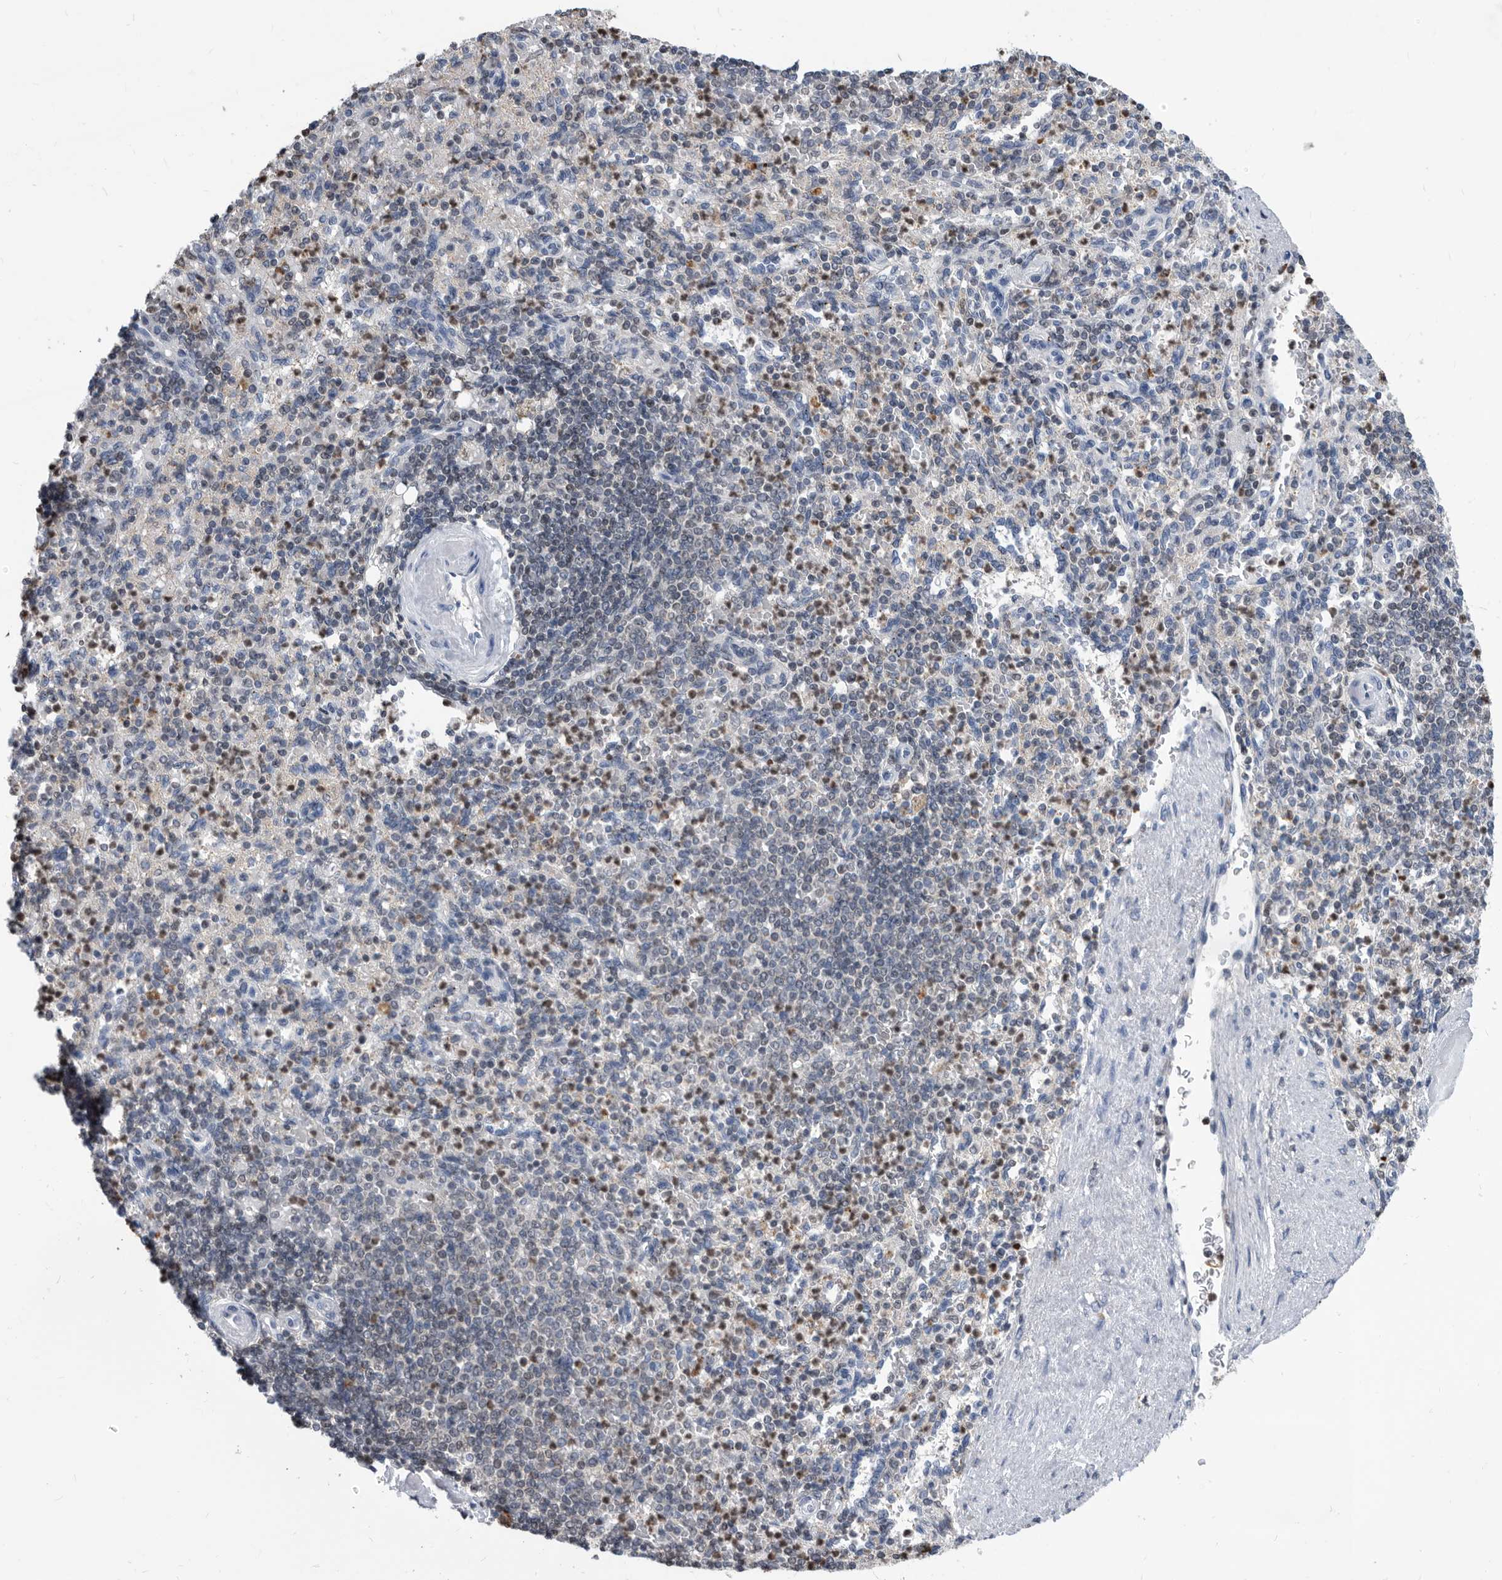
{"staining": {"intensity": "negative", "quantity": "none", "location": "none"}, "tissue": "spleen", "cell_type": "Cells in red pulp", "image_type": "normal", "snomed": [{"axis": "morphology", "description": "Normal tissue, NOS"}, {"axis": "topography", "description": "Spleen"}], "caption": "Cells in red pulp are negative for brown protein staining in benign spleen. The staining is performed using DAB (3,3'-diaminobenzidine) brown chromogen with nuclei counter-stained in using hematoxylin.", "gene": "TSTD1", "patient": {"sex": "female", "age": 74}}